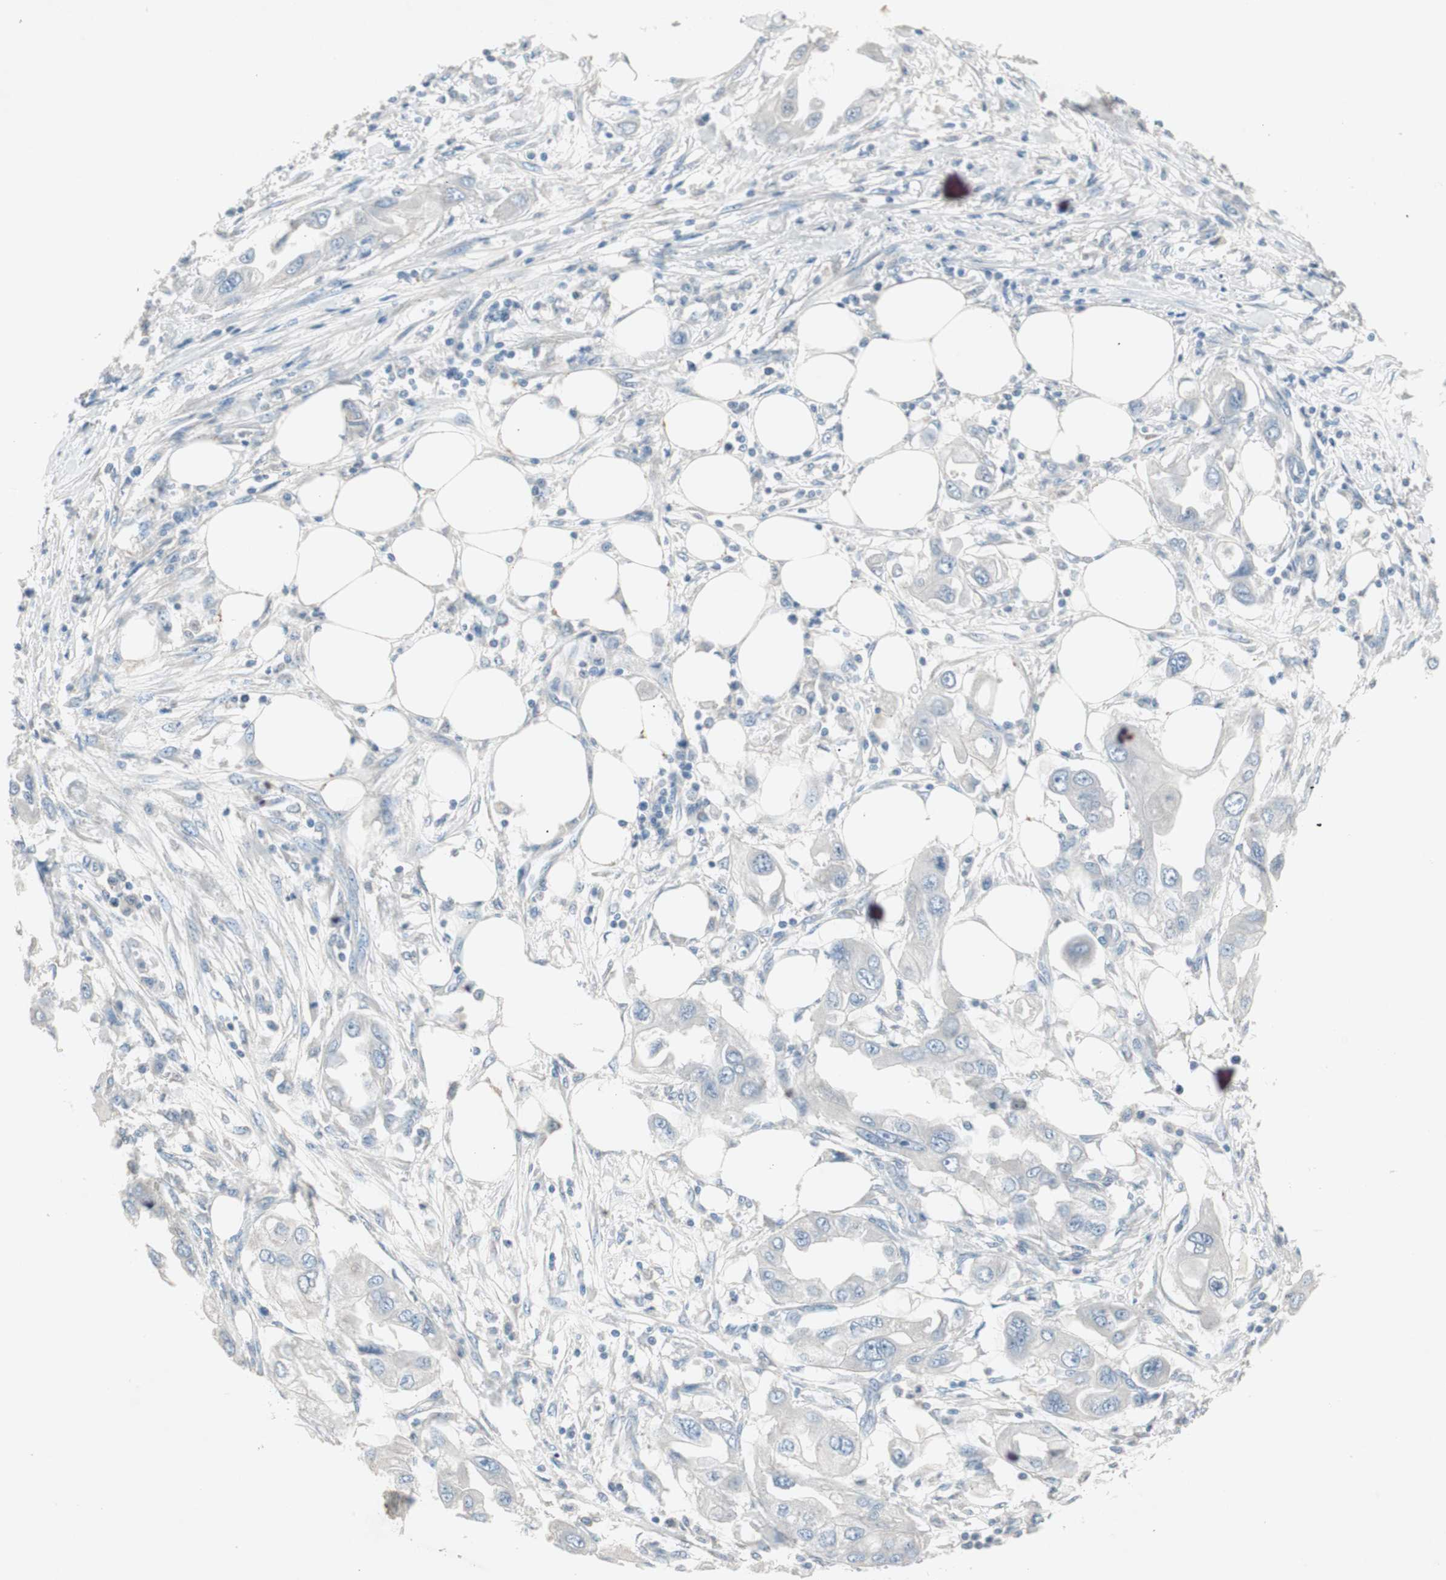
{"staining": {"intensity": "negative", "quantity": "none", "location": "none"}, "tissue": "endometrial cancer", "cell_type": "Tumor cells", "image_type": "cancer", "snomed": [{"axis": "morphology", "description": "Adenocarcinoma, NOS"}, {"axis": "topography", "description": "Endometrium"}], "caption": "Endometrial cancer (adenocarcinoma) was stained to show a protein in brown. There is no significant staining in tumor cells.", "gene": "KHK", "patient": {"sex": "female", "age": 67}}